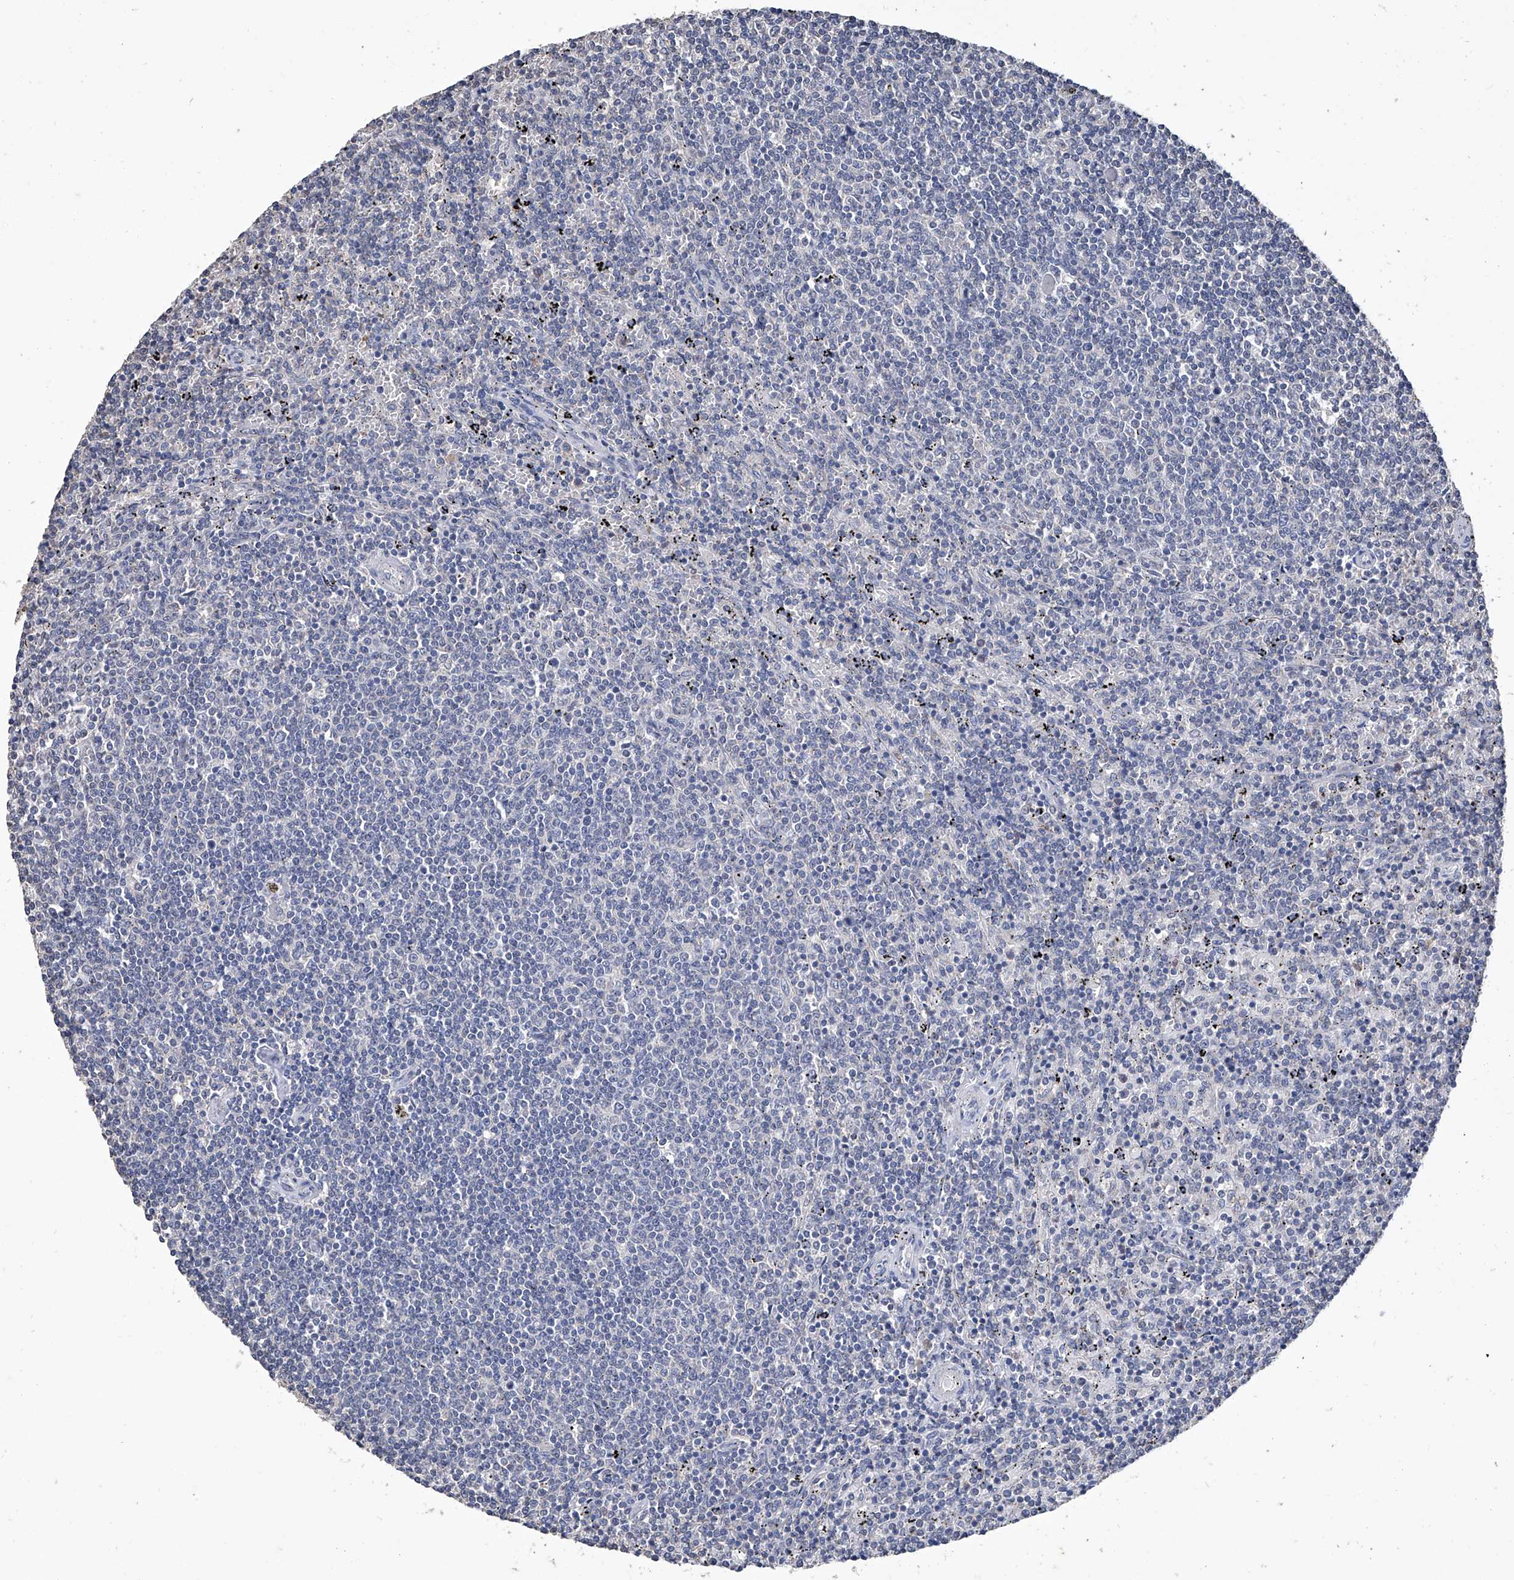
{"staining": {"intensity": "negative", "quantity": "none", "location": "none"}, "tissue": "lymphoma", "cell_type": "Tumor cells", "image_type": "cancer", "snomed": [{"axis": "morphology", "description": "Malignant lymphoma, non-Hodgkin's type, Low grade"}, {"axis": "topography", "description": "Spleen"}], "caption": "Lymphoma was stained to show a protein in brown. There is no significant positivity in tumor cells.", "gene": "GPT", "patient": {"sex": "female", "age": 50}}